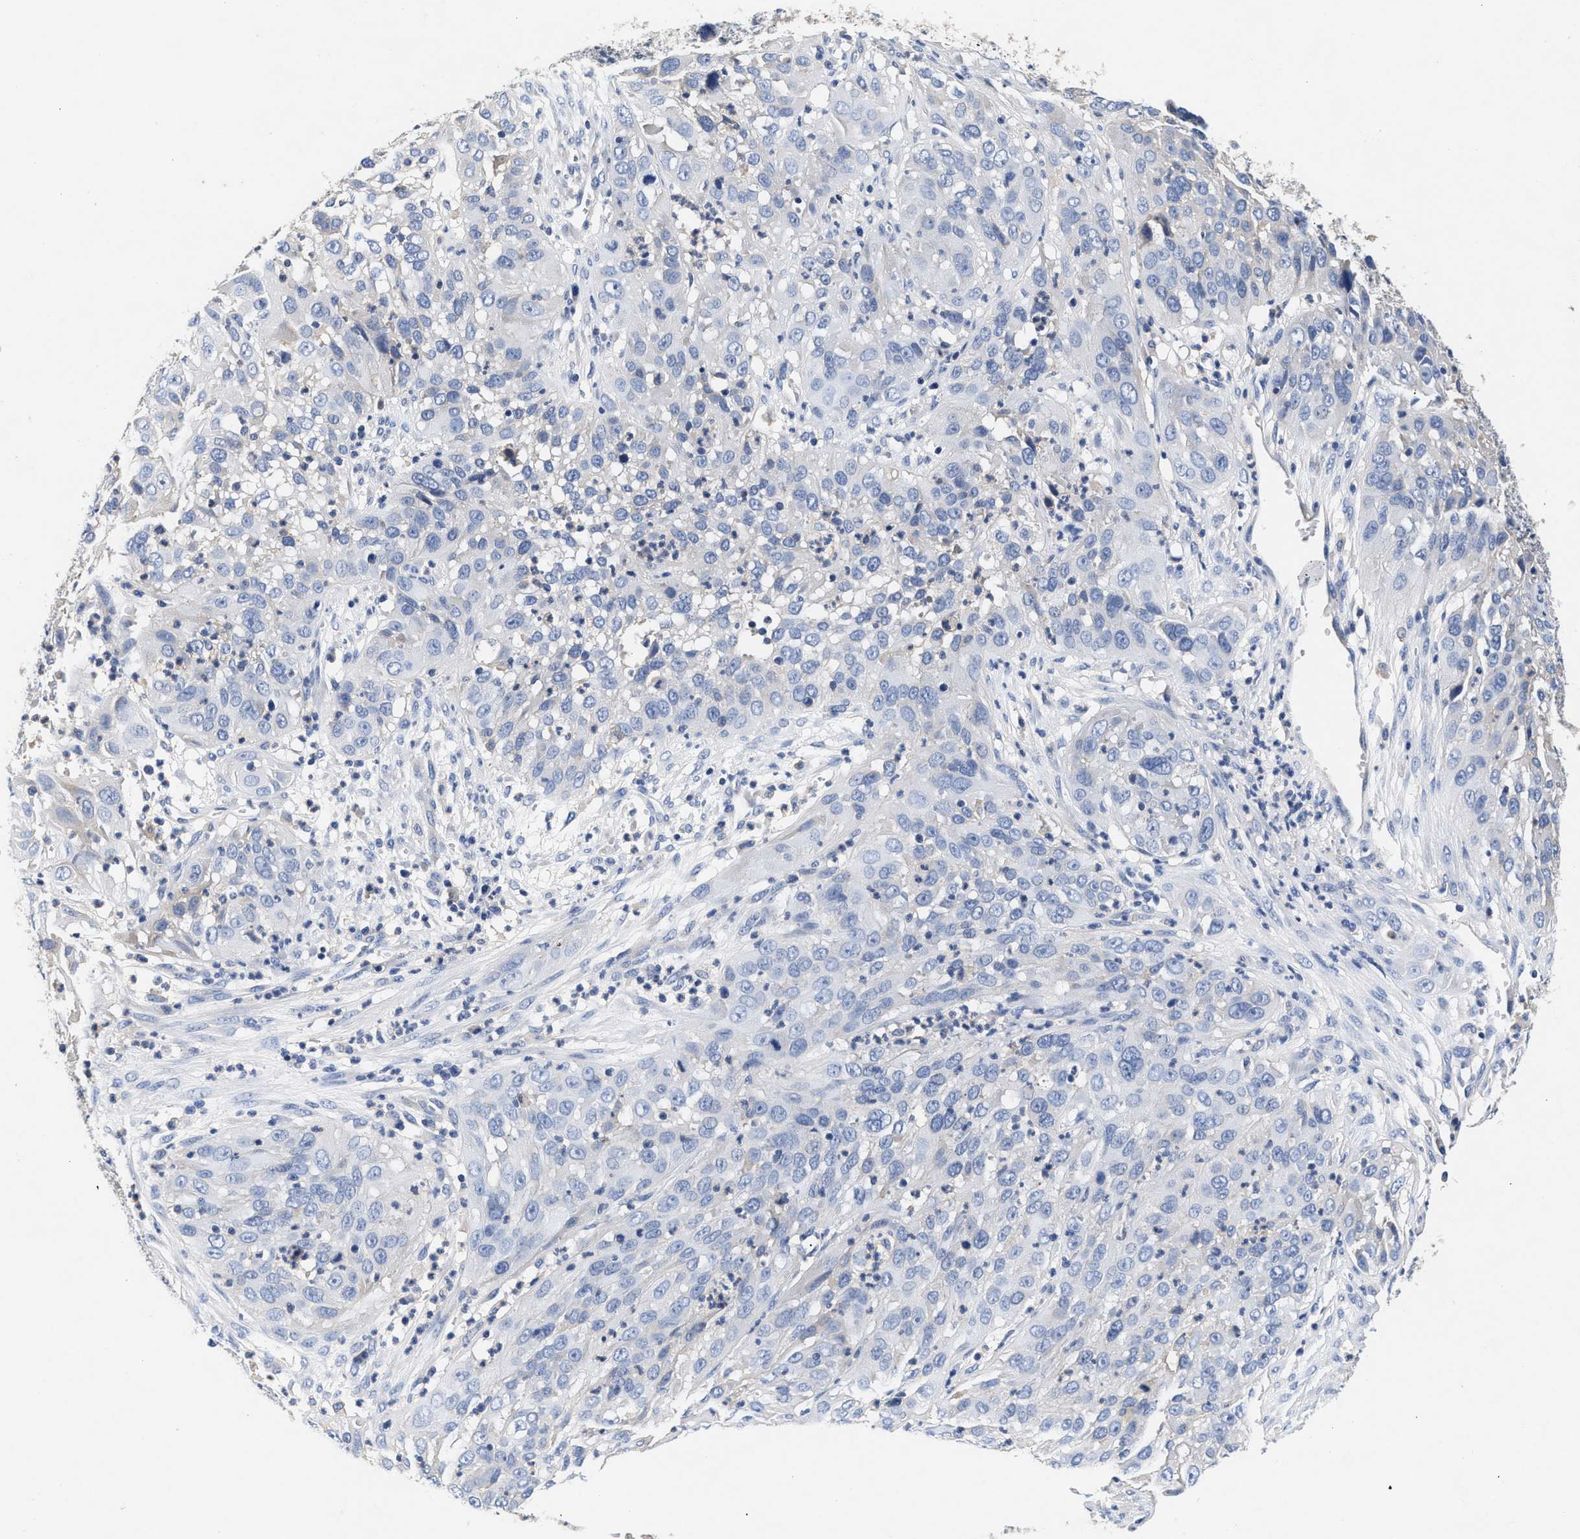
{"staining": {"intensity": "negative", "quantity": "none", "location": "none"}, "tissue": "cervical cancer", "cell_type": "Tumor cells", "image_type": "cancer", "snomed": [{"axis": "morphology", "description": "Squamous cell carcinoma, NOS"}, {"axis": "topography", "description": "Cervix"}], "caption": "Tumor cells show no significant expression in cervical squamous cell carcinoma. (Brightfield microscopy of DAB immunohistochemistry at high magnification).", "gene": "GNAI3", "patient": {"sex": "female", "age": 32}}